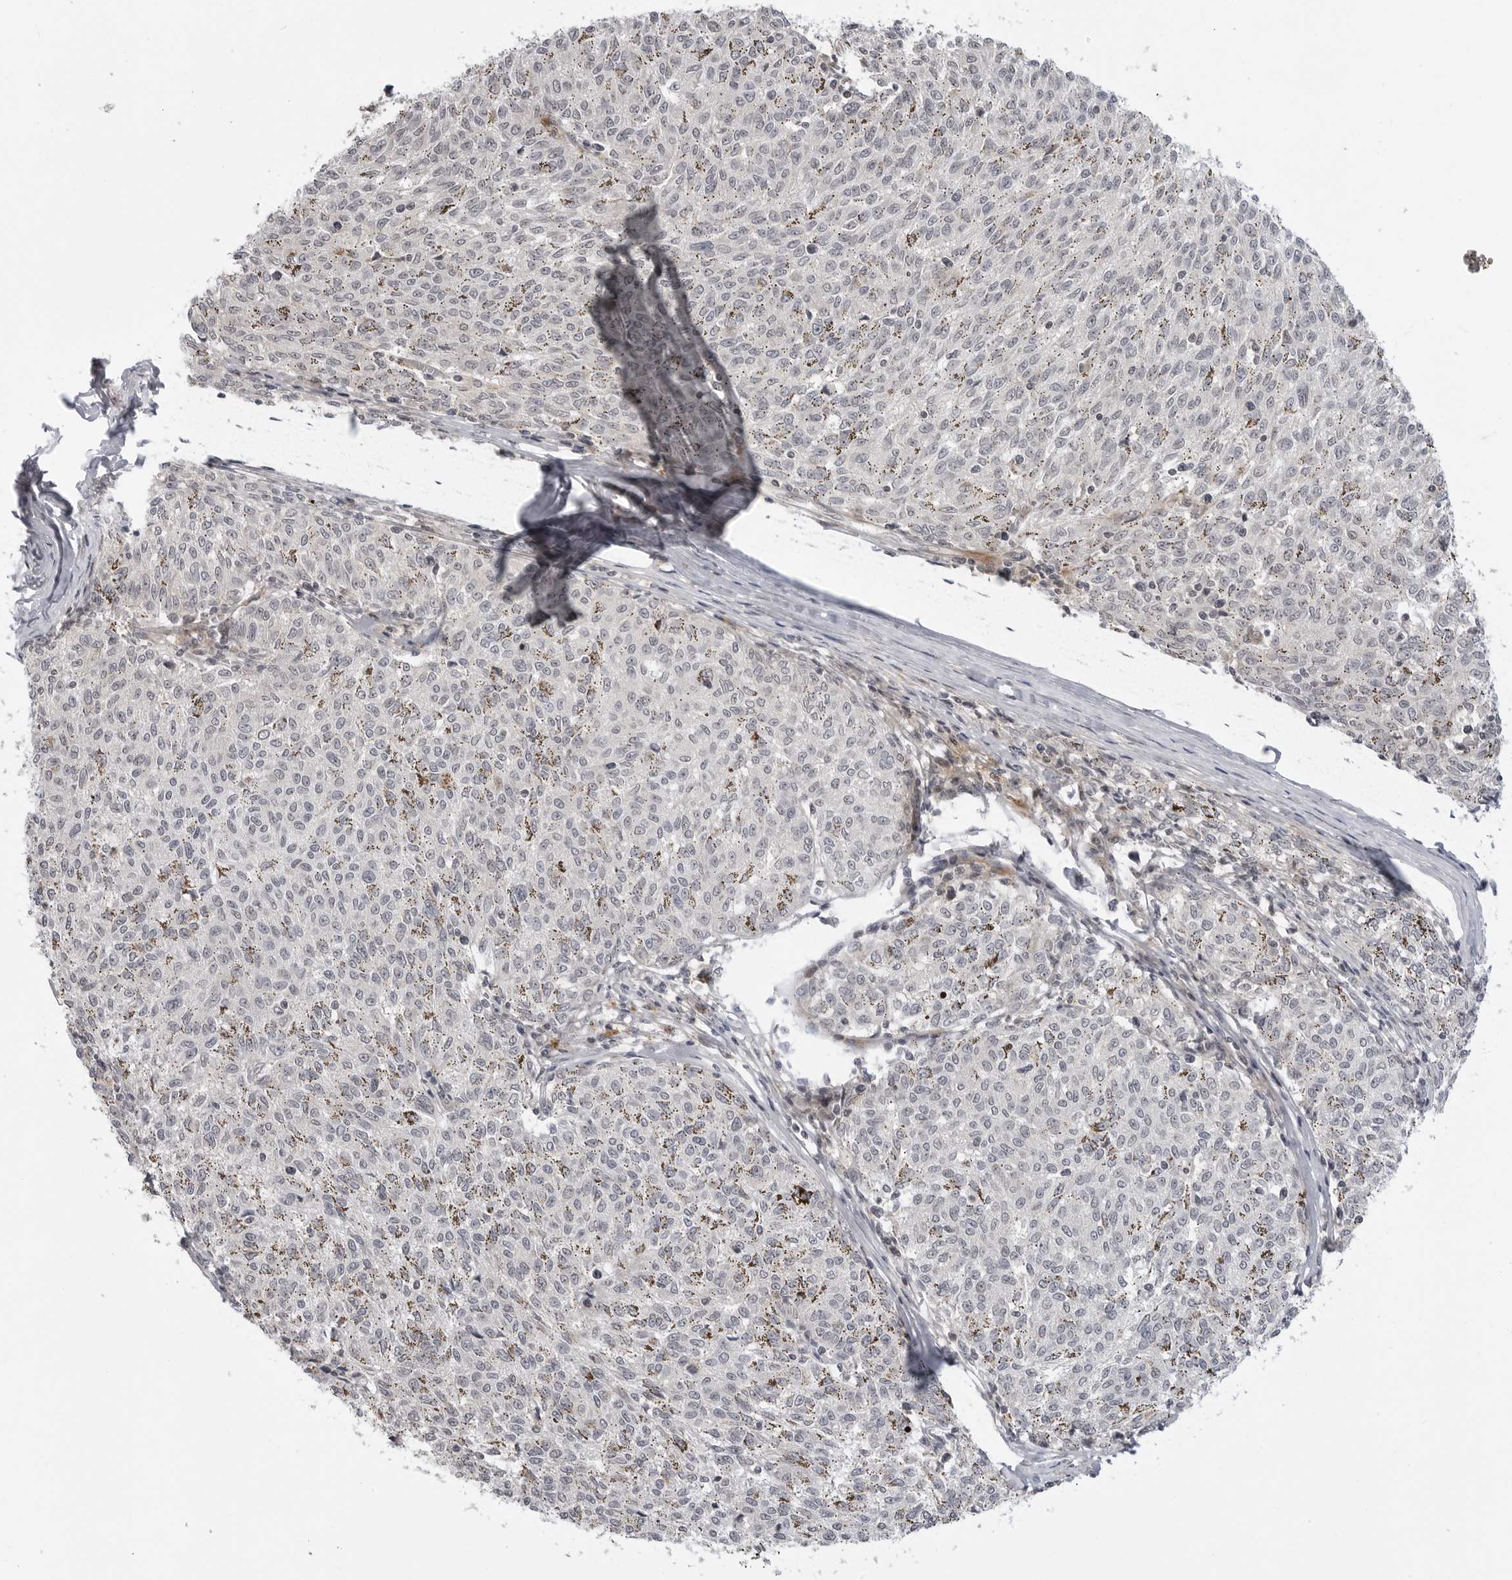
{"staining": {"intensity": "negative", "quantity": "none", "location": "none"}, "tissue": "melanoma", "cell_type": "Tumor cells", "image_type": "cancer", "snomed": [{"axis": "morphology", "description": "Malignant melanoma, NOS"}, {"axis": "topography", "description": "Skin"}], "caption": "Micrograph shows no significant protein expression in tumor cells of melanoma. (DAB (3,3'-diaminobenzidine) immunohistochemistry (IHC) with hematoxylin counter stain).", "gene": "ADAMTS5", "patient": {"sex": "female", "age": 72}}